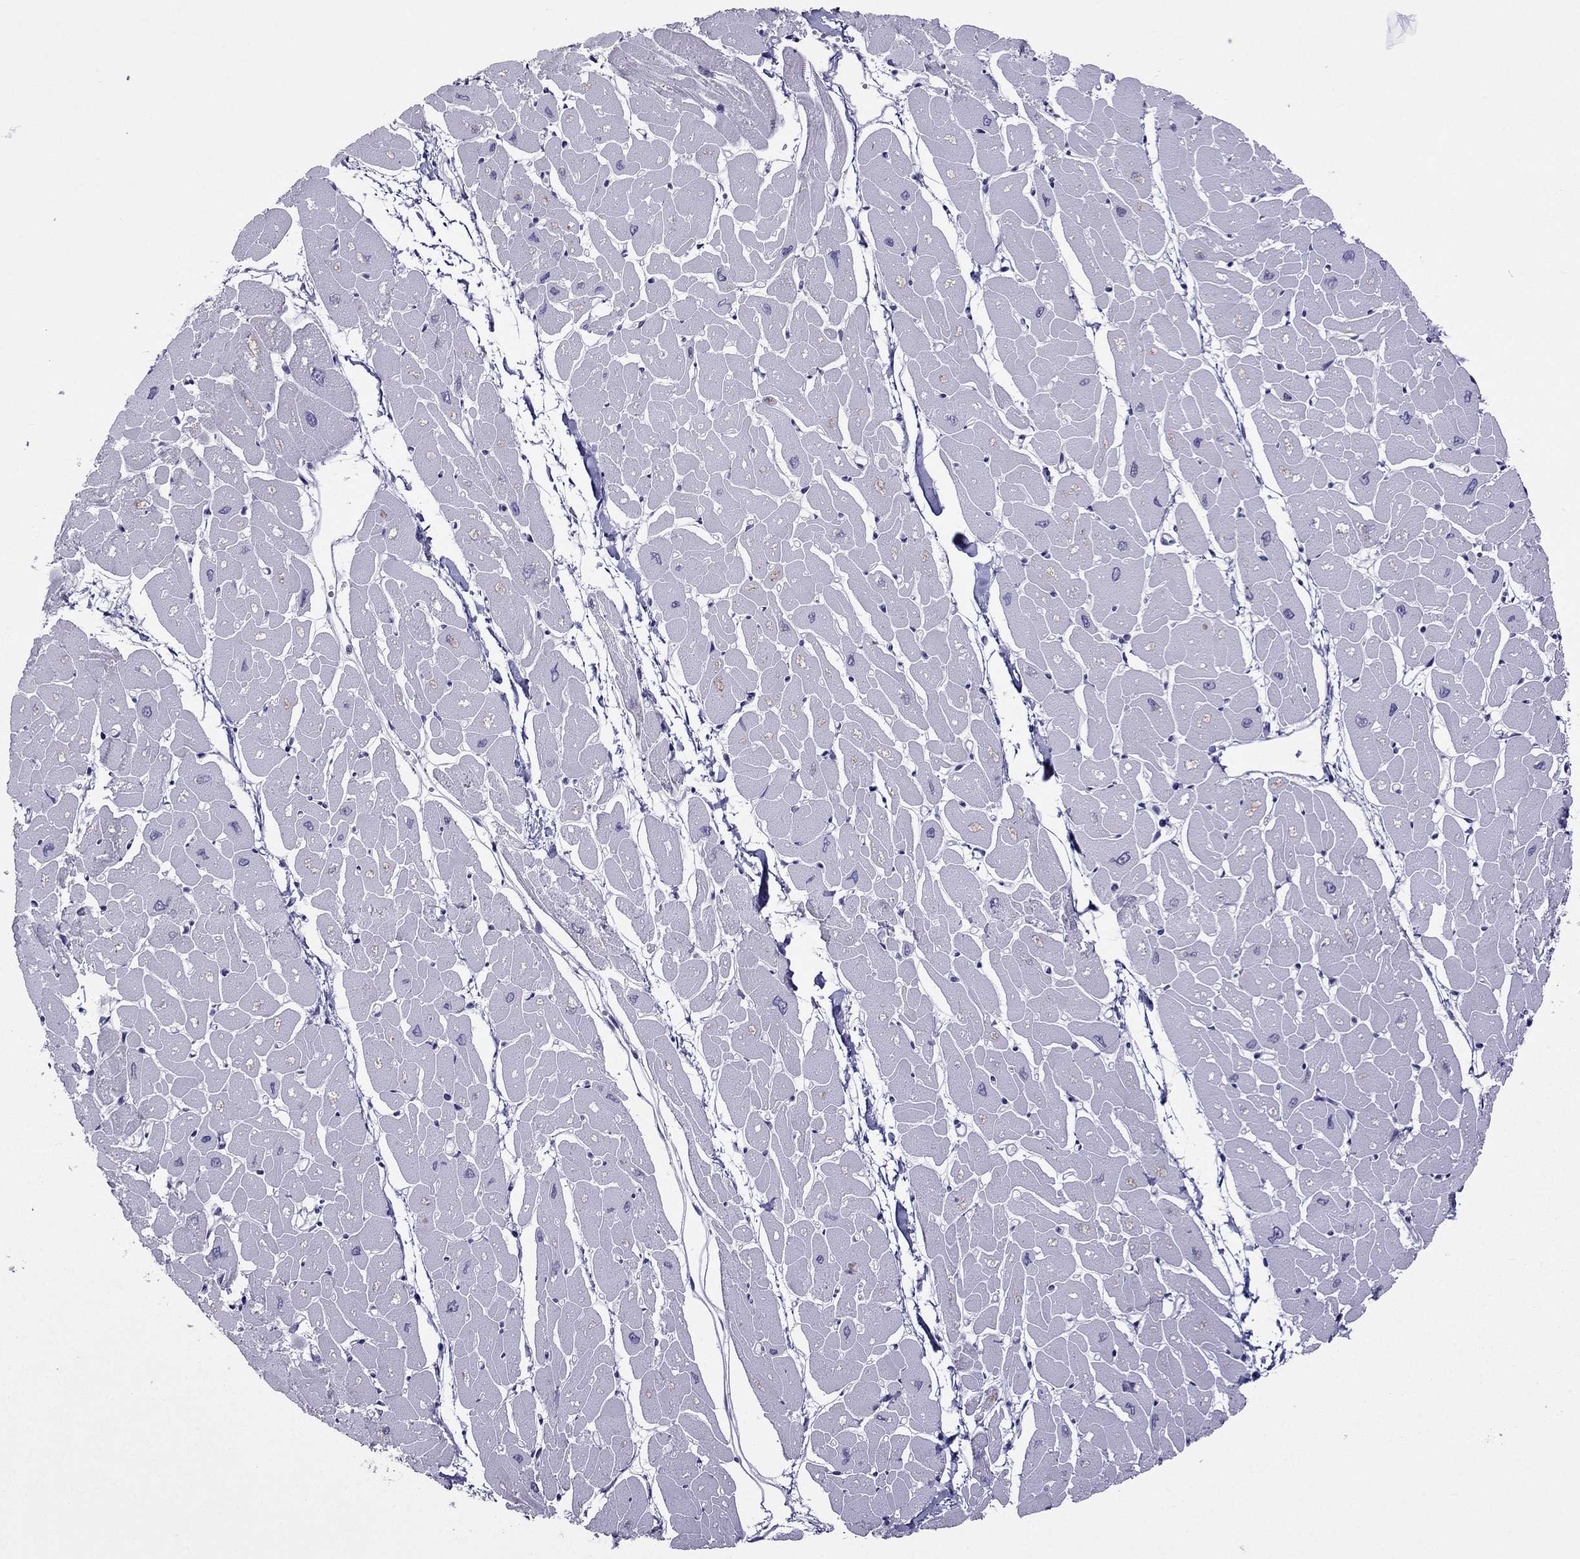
{"staining": {"intensity": "negative", "quantity": "none", "location": "none"}, "tissue": "heart muscle", "cell_type": "Cardiomyocytes", "image_type": "normal", "snomed": [{"axis": "morphology", "description": "Normal tissue, NOS"}, {"axis": "topography", "description": "Heart"}], "caption": "Immunohistochemistry (IHC) photomicrograph of normal heart muscle stained for a protein (brown), which reveals no positivity in cardiomyocytes. (DAB immunohistochemistry with hematoxylin counter stain).", "gene": "SPTBN4", "patient": {"sex": "male", "age": 57}}